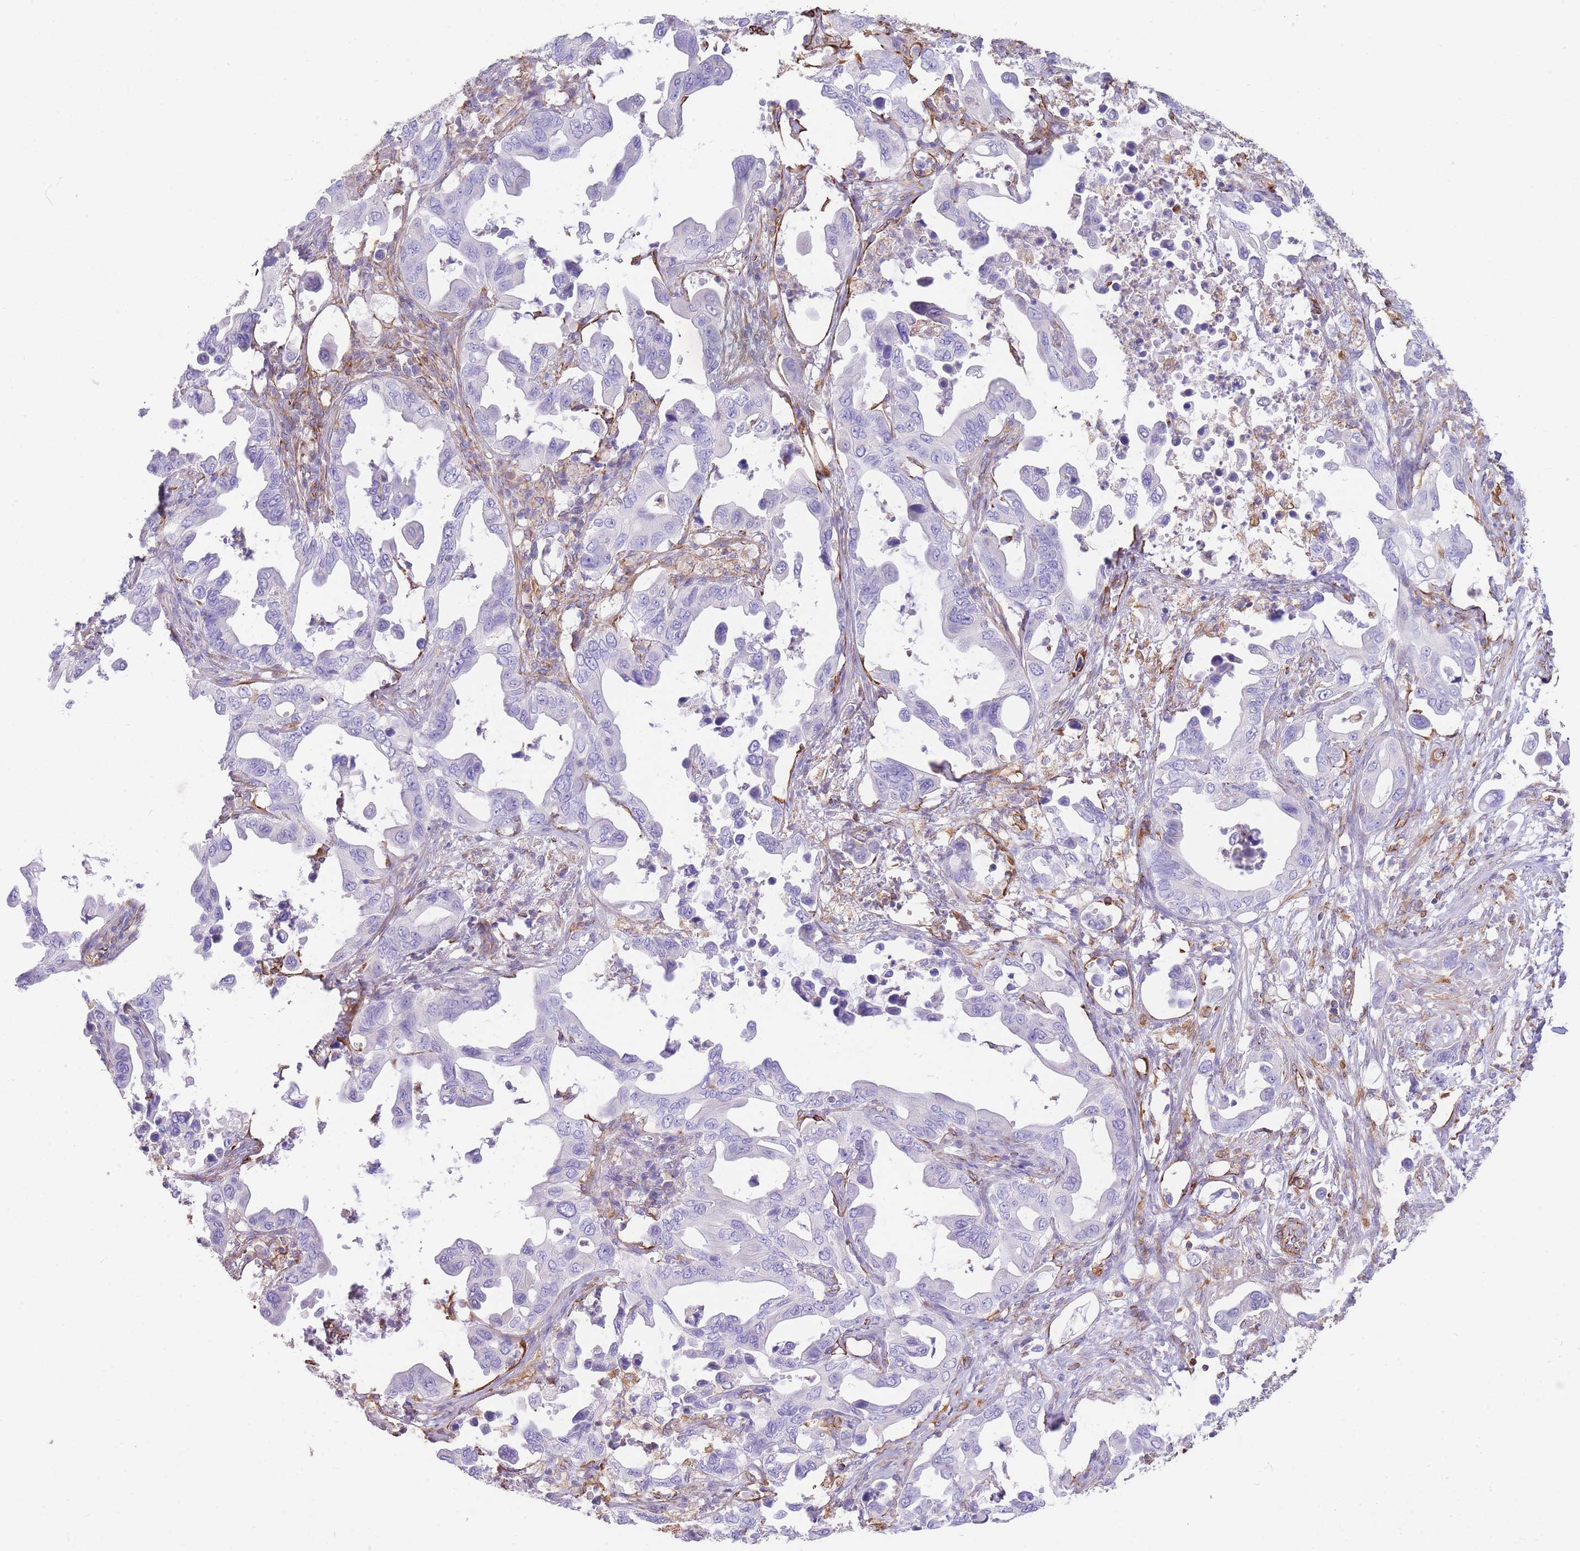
{"staining": {"intensity": "negative", "quantity": "none", "location": "none"}, "tissue": "pancreatic cancer", "cell_type": "Tumor cells", "image_type": "cancer", "snomed": [{"axis": "morphology", "description": "Adenocarcinoma, NOS"}, {"axis": "topography", "description": "Pancreas"}], "caption": "Tumor cells are negative for protein expression in human adenocarcinoma (pancreatic).", "gene": "ANKRD53", "patient": {"sex": "male", "age": 61}}